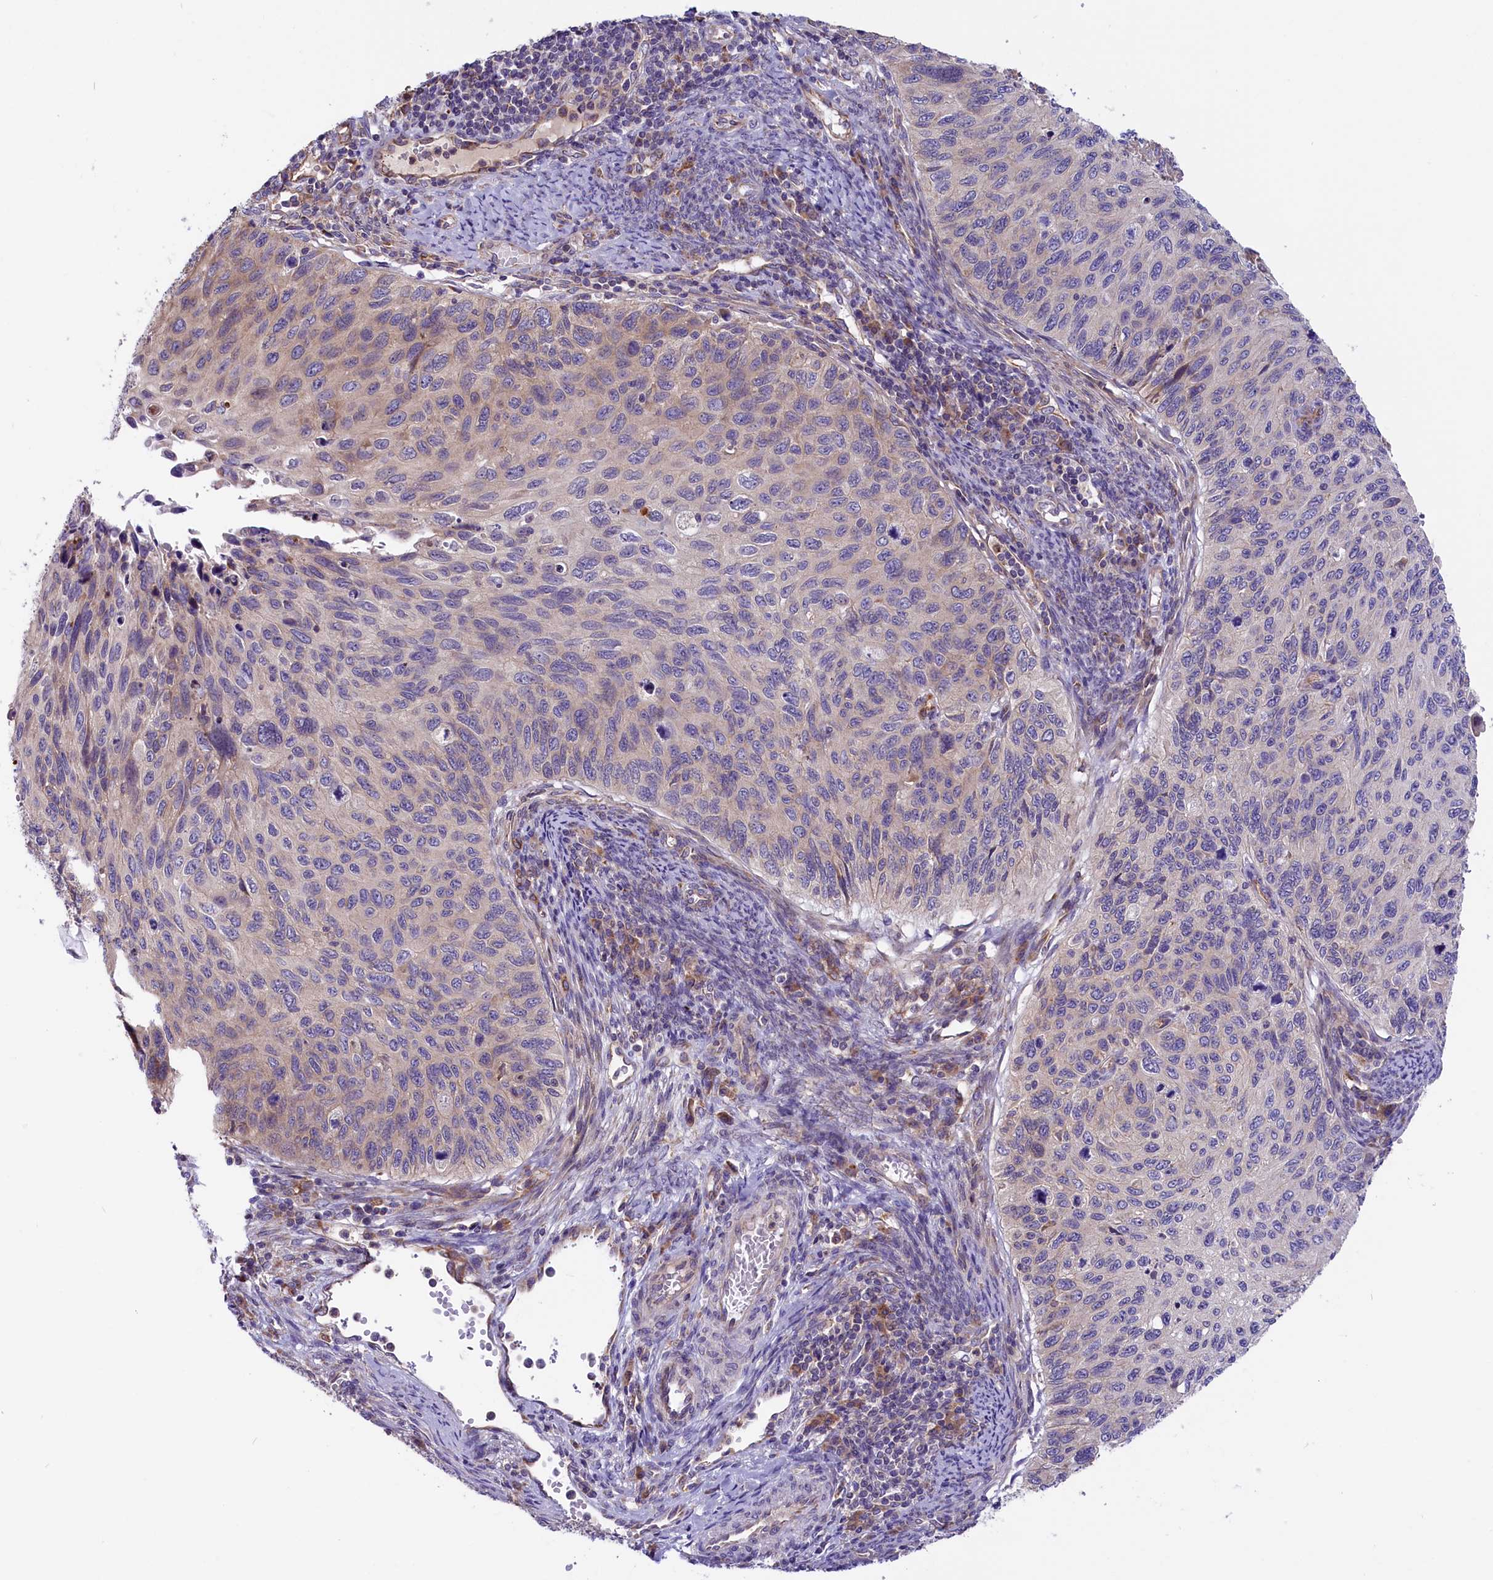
{"staining": {"intensity": "weak", "quantity": "<25%", "location": "cytoplasmic/membranous"}, "tissue": "cervical cancer", "cell_type": "Tumor cells", "image_type": "cancer", "snomed": [{"axis": "morphology", "description": "Squamous cell carcinoma, NOS"}, {"axis": "topography", "description": "Cervix"}], "caption": "IHC of cervical cancer (squamous cell carcinoma) displays no positivity in tumor cells.", "gene": "DNAJB9", "patient": {"sex": "female", "age": 70}}